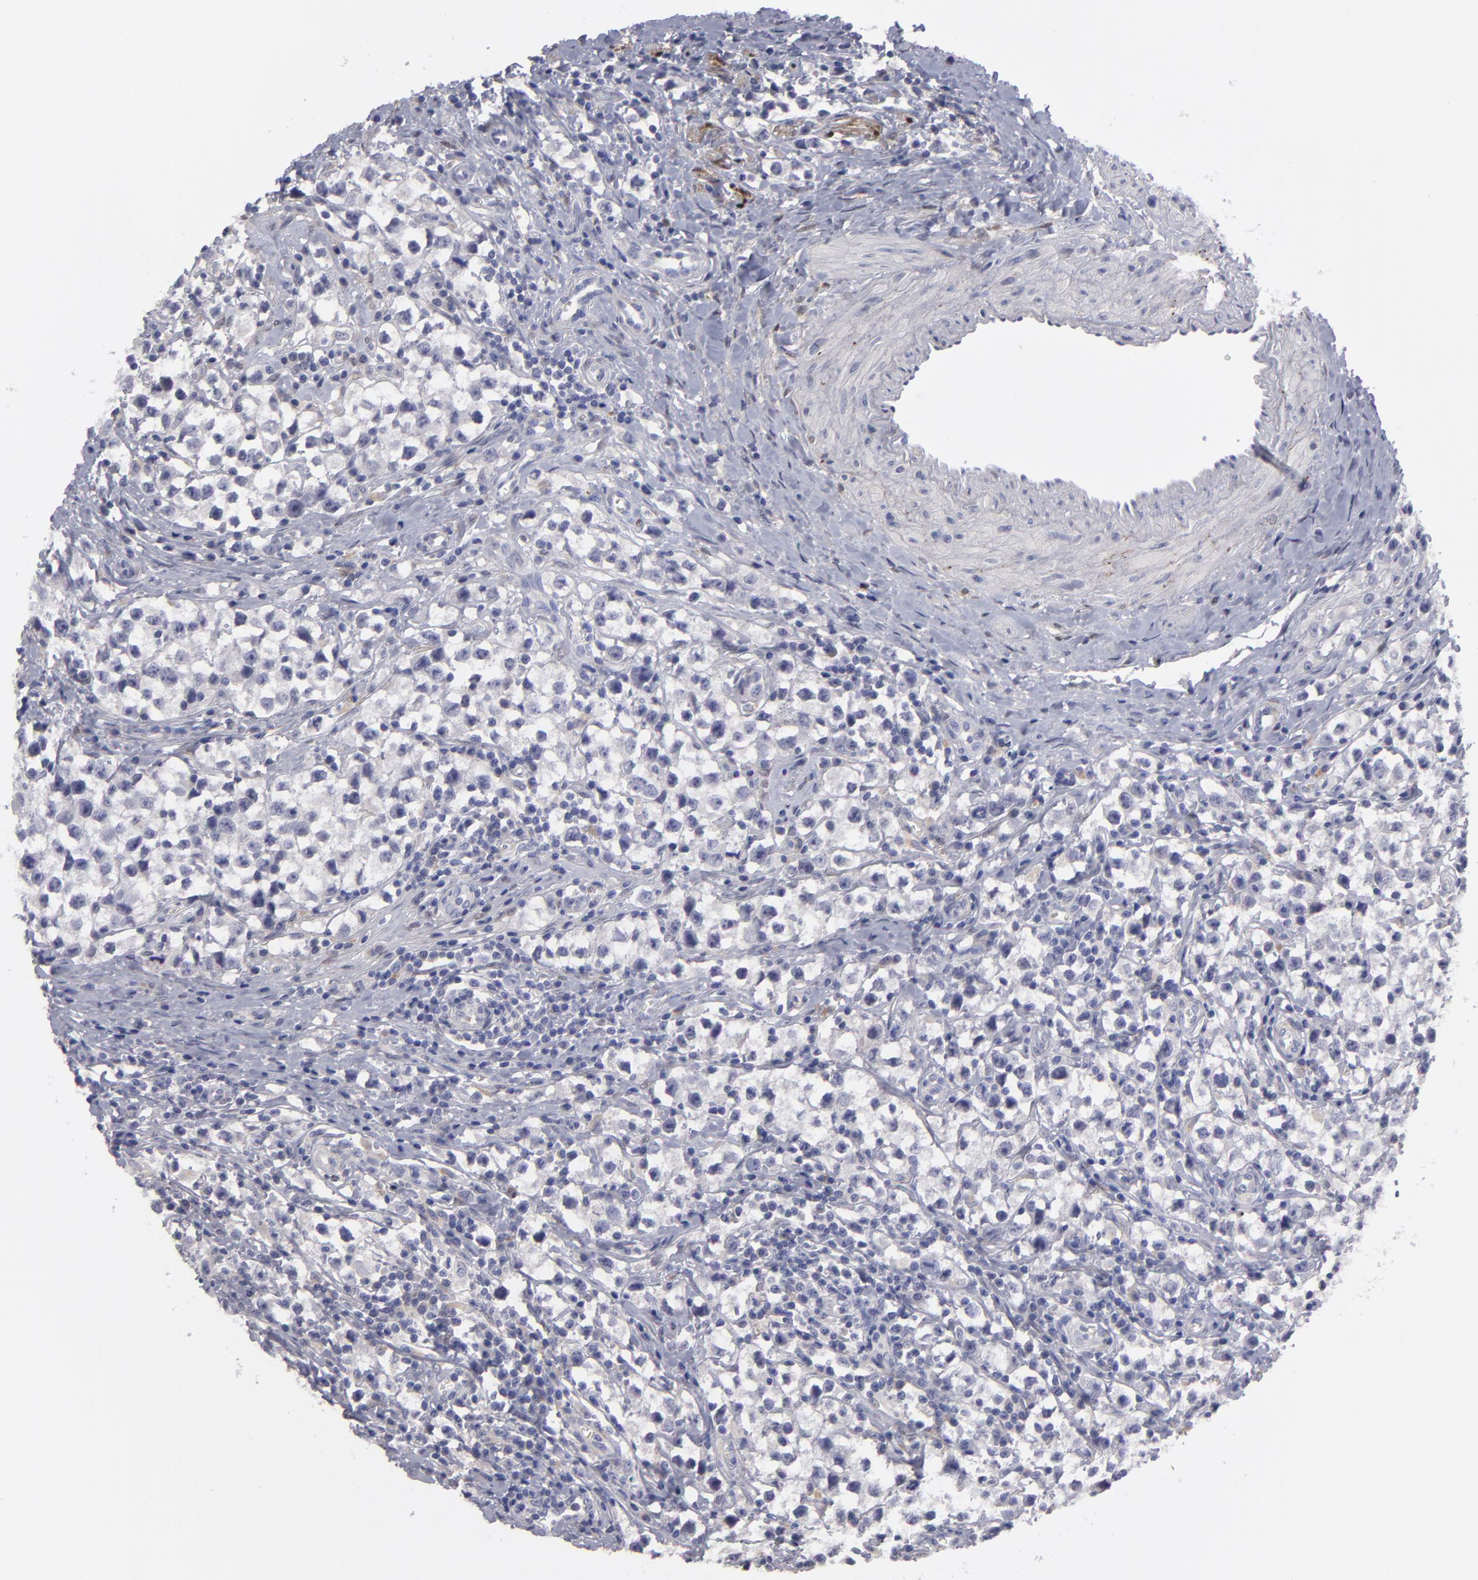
{"staining": {"intensity": "negative", "quantity": "none", "location": "none"}, "tissue": "testis cancer", "cell_type": "Tumor cells", "image_type": "cancer", "snomed": [{"axis": "morphology", "description": "Seminoma, NOS"}, {"axis": "topography", "description": "Testis"}], "caption": "High power microscopy photomicrograph of an immunohistochemistry image of testis cancer (seminoma), revealing no significant expression in tumor cells. (DAB (3,3'-diaminobenzidine) IHC with hematoxylin counter stain).", "gene": "EFS", "patient": {"sex": "male", "age": 35}}